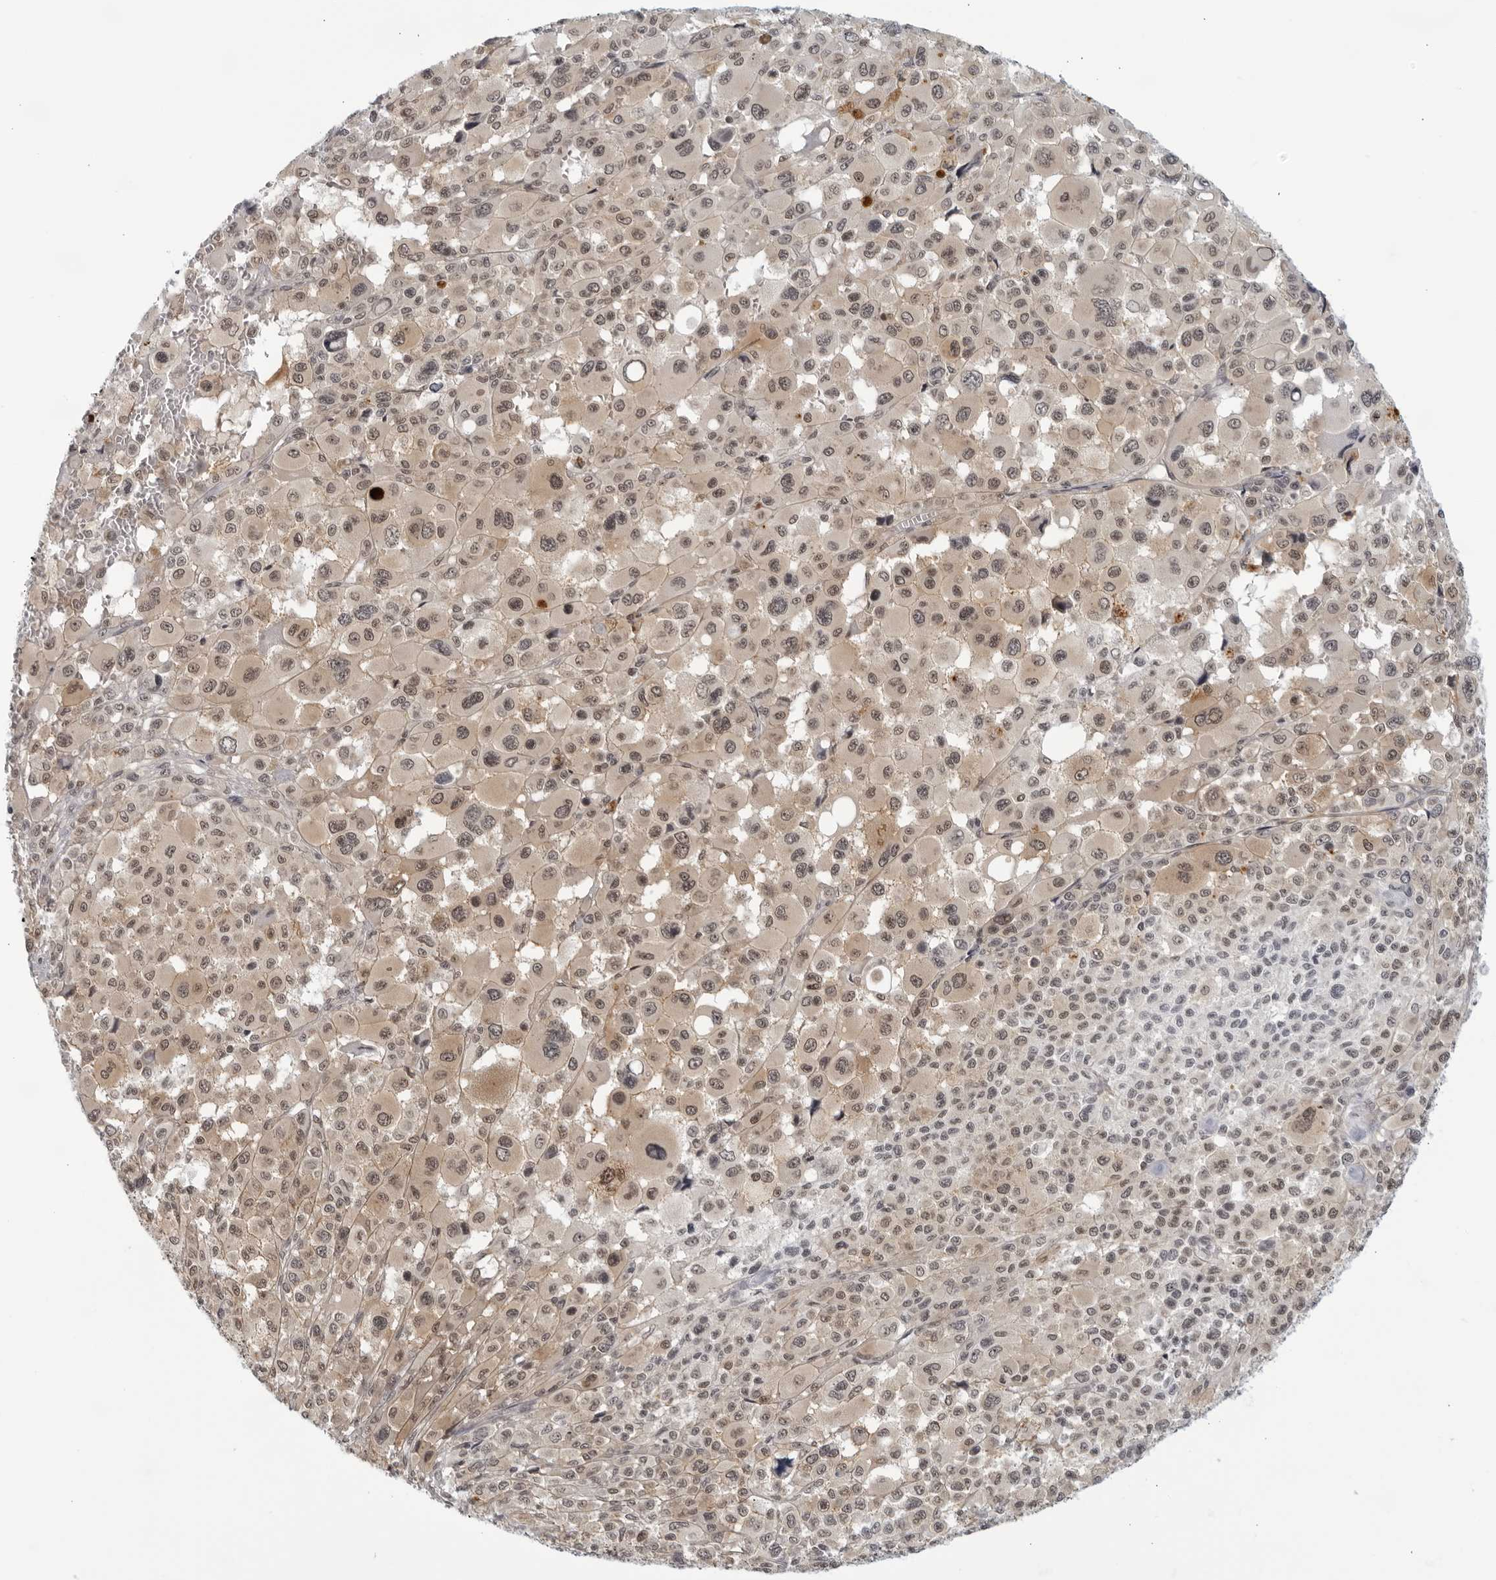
{"staining": {"intensity": "moderate", "quantity": ">75%", "location": "nuclear"}, "tissue": "melanoma", "cell_type": "Tumor cells", "image_type": "cancer", "snomed": [{"axis": "morphology", "description": "Malignant melanoma, Metastatic site"}, {"axis": "topography", "description": "Skin"}], "caption": "A high-resolution histopathology image shows immunohistochemistry staining of malignant melanoma (metastatic site), which demonstrates moderate nuclear expression in approximately >75% of tumor cells.", "gene": "CC2D1B", "patient": {"sex": "female", "age": 74}}